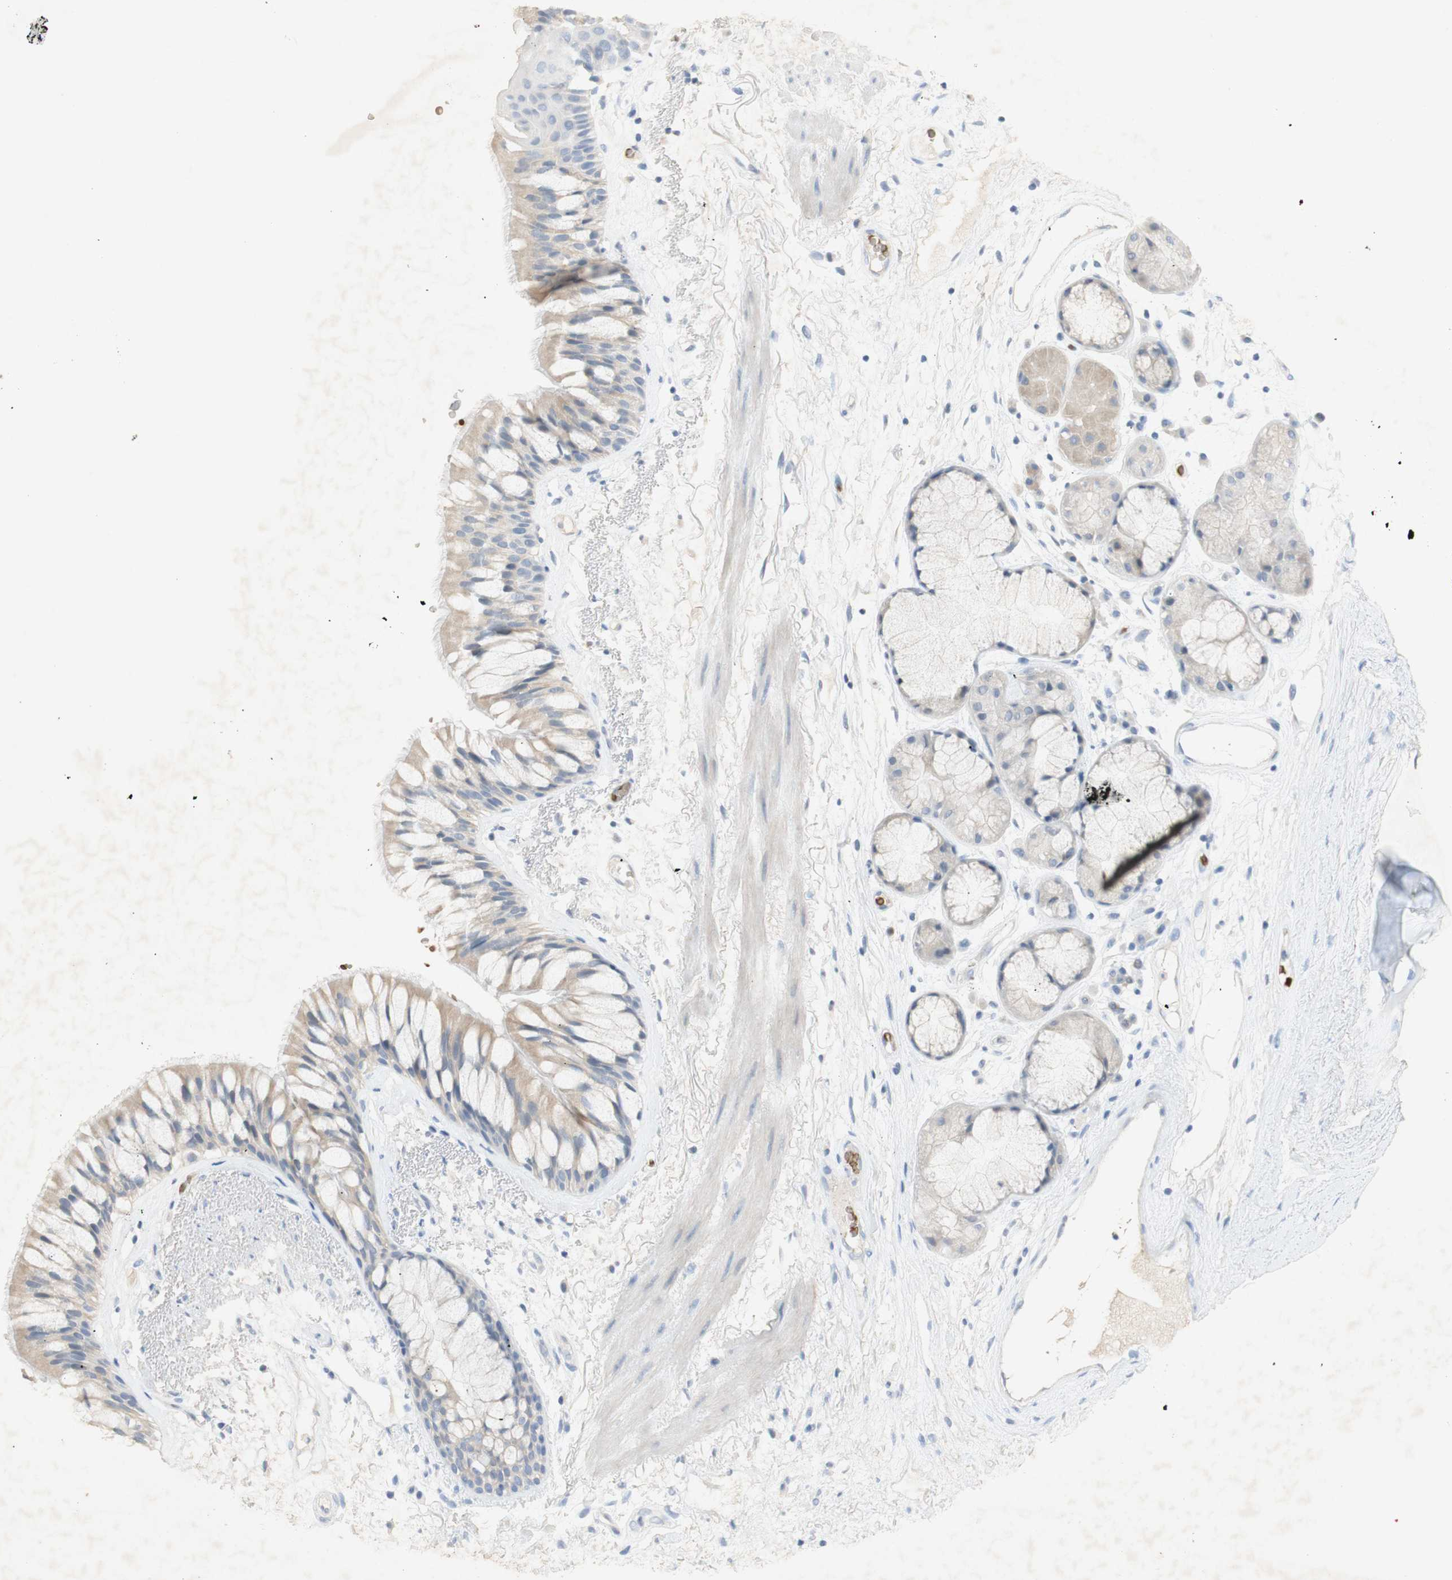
{"staining": {"intensity": "weak", "quantity": "25%-75%", "location": "cytoplasmic/membranous"}, "tissue": "bronchus", "cell_type": "Respiratory epithelial cells", "image_type": "normal", "snomed": [{"axis": "morphology", "description": "Normal tissue, NOS"}, {"axis": "topography", "description": "Bronchus"}], "caption": "Immunohistochemistry (IHC) micrograph of normal bronchus stained for a protein (brown), which exhibits low levels of weak cytoplasmic/membranous expression in about 25%-75% of respiratory epithelial cells.", "gene": "EPO", "patient": {"sex": "male", "age": 66}}